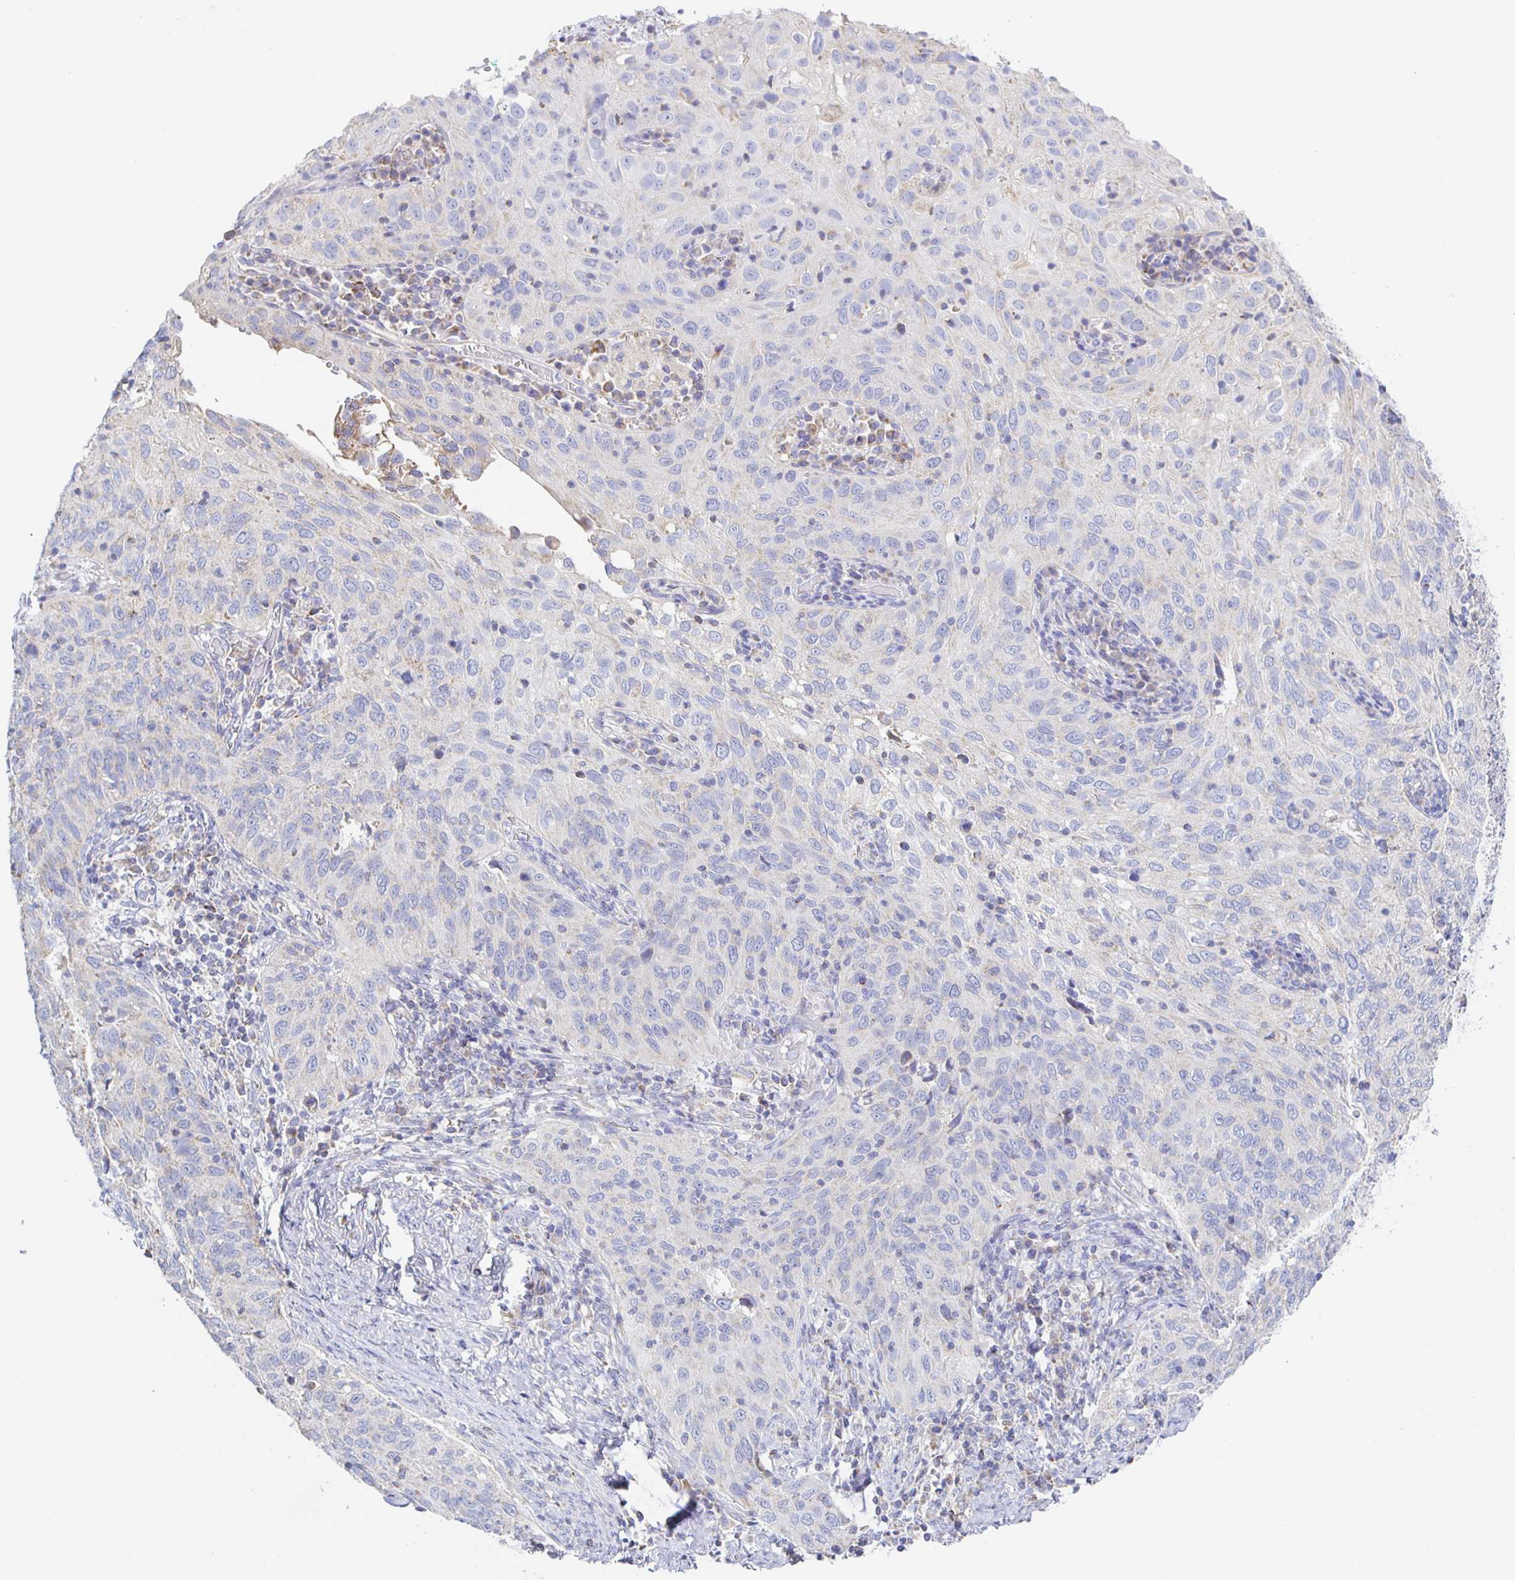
{"staining": {"intensity": "negative", "quantity": "none", "location": "none"}, "tissue": "cervical cancer", "cell_type": "Tumor cells", "image_type": "cancer", "snomed": [{"axis": "morphology", "description": "Squamous cell carcinoma, NOS"}, {"axis": "topography", "description": "Cervix"}], "caption": "This is an immunohistochemistry photomicrograph of human cervical cancer. There is no expression in tumor cells.", "gene": "SYNGR4", "patient": {"sex": "female", "age": 52}}